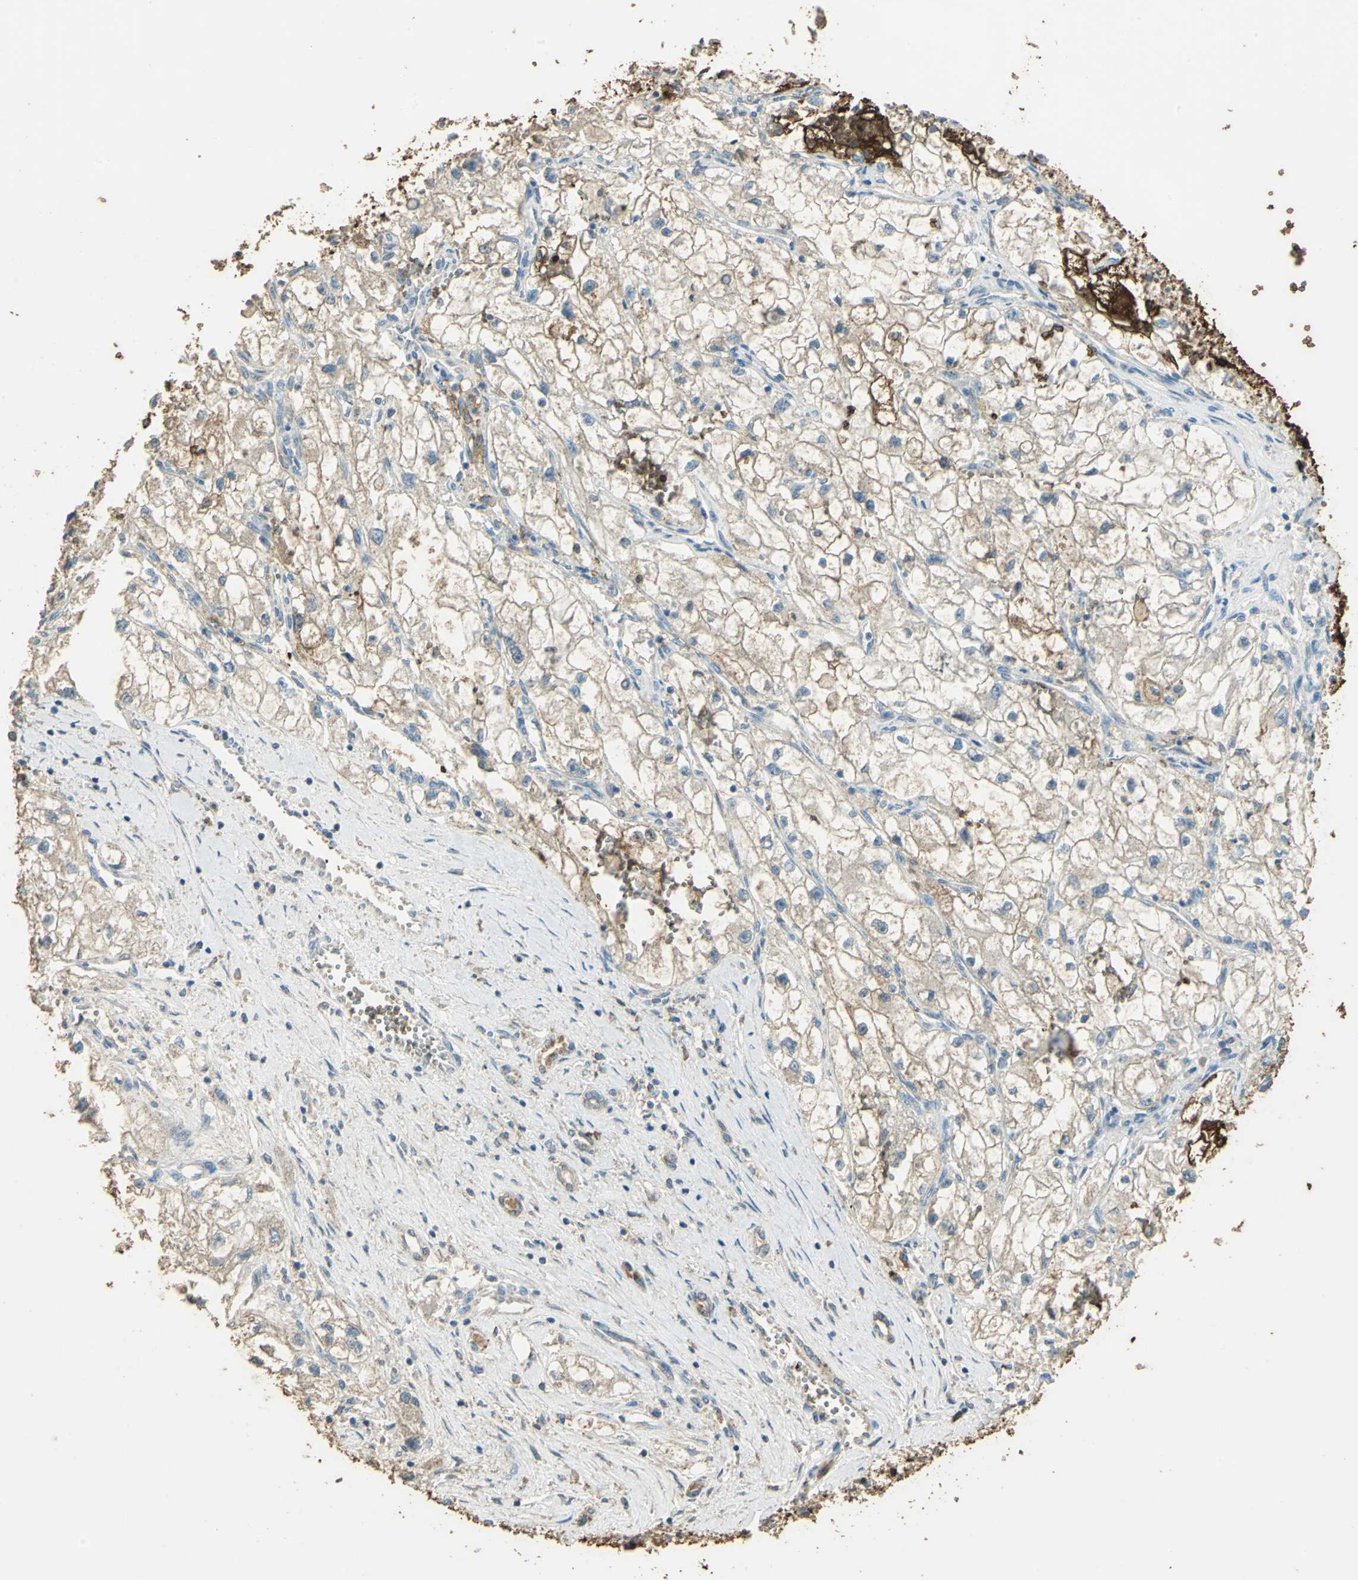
{"staining": {"intensity": "weak", "quantity": "25%-75%", "location": "cytoplasmic/membranous"}, "tissue": "renal cancer", "cell_type": "Tumor cells", "image_type": "cancer", "snomed": [{"axis": "morphology", "description": "Adenocarcinoma, NOS"}, {"axis": "topography", "description": "Kidney"}], "caption": "Immunohistochemistry (IHC) of renal cancer displays low levels of weak cytoplasmic/membranous expression in about 25%-75% of tumor cells.", "gene": "TRAPPC2", "patient": {"sex": "female", "age": 70}}